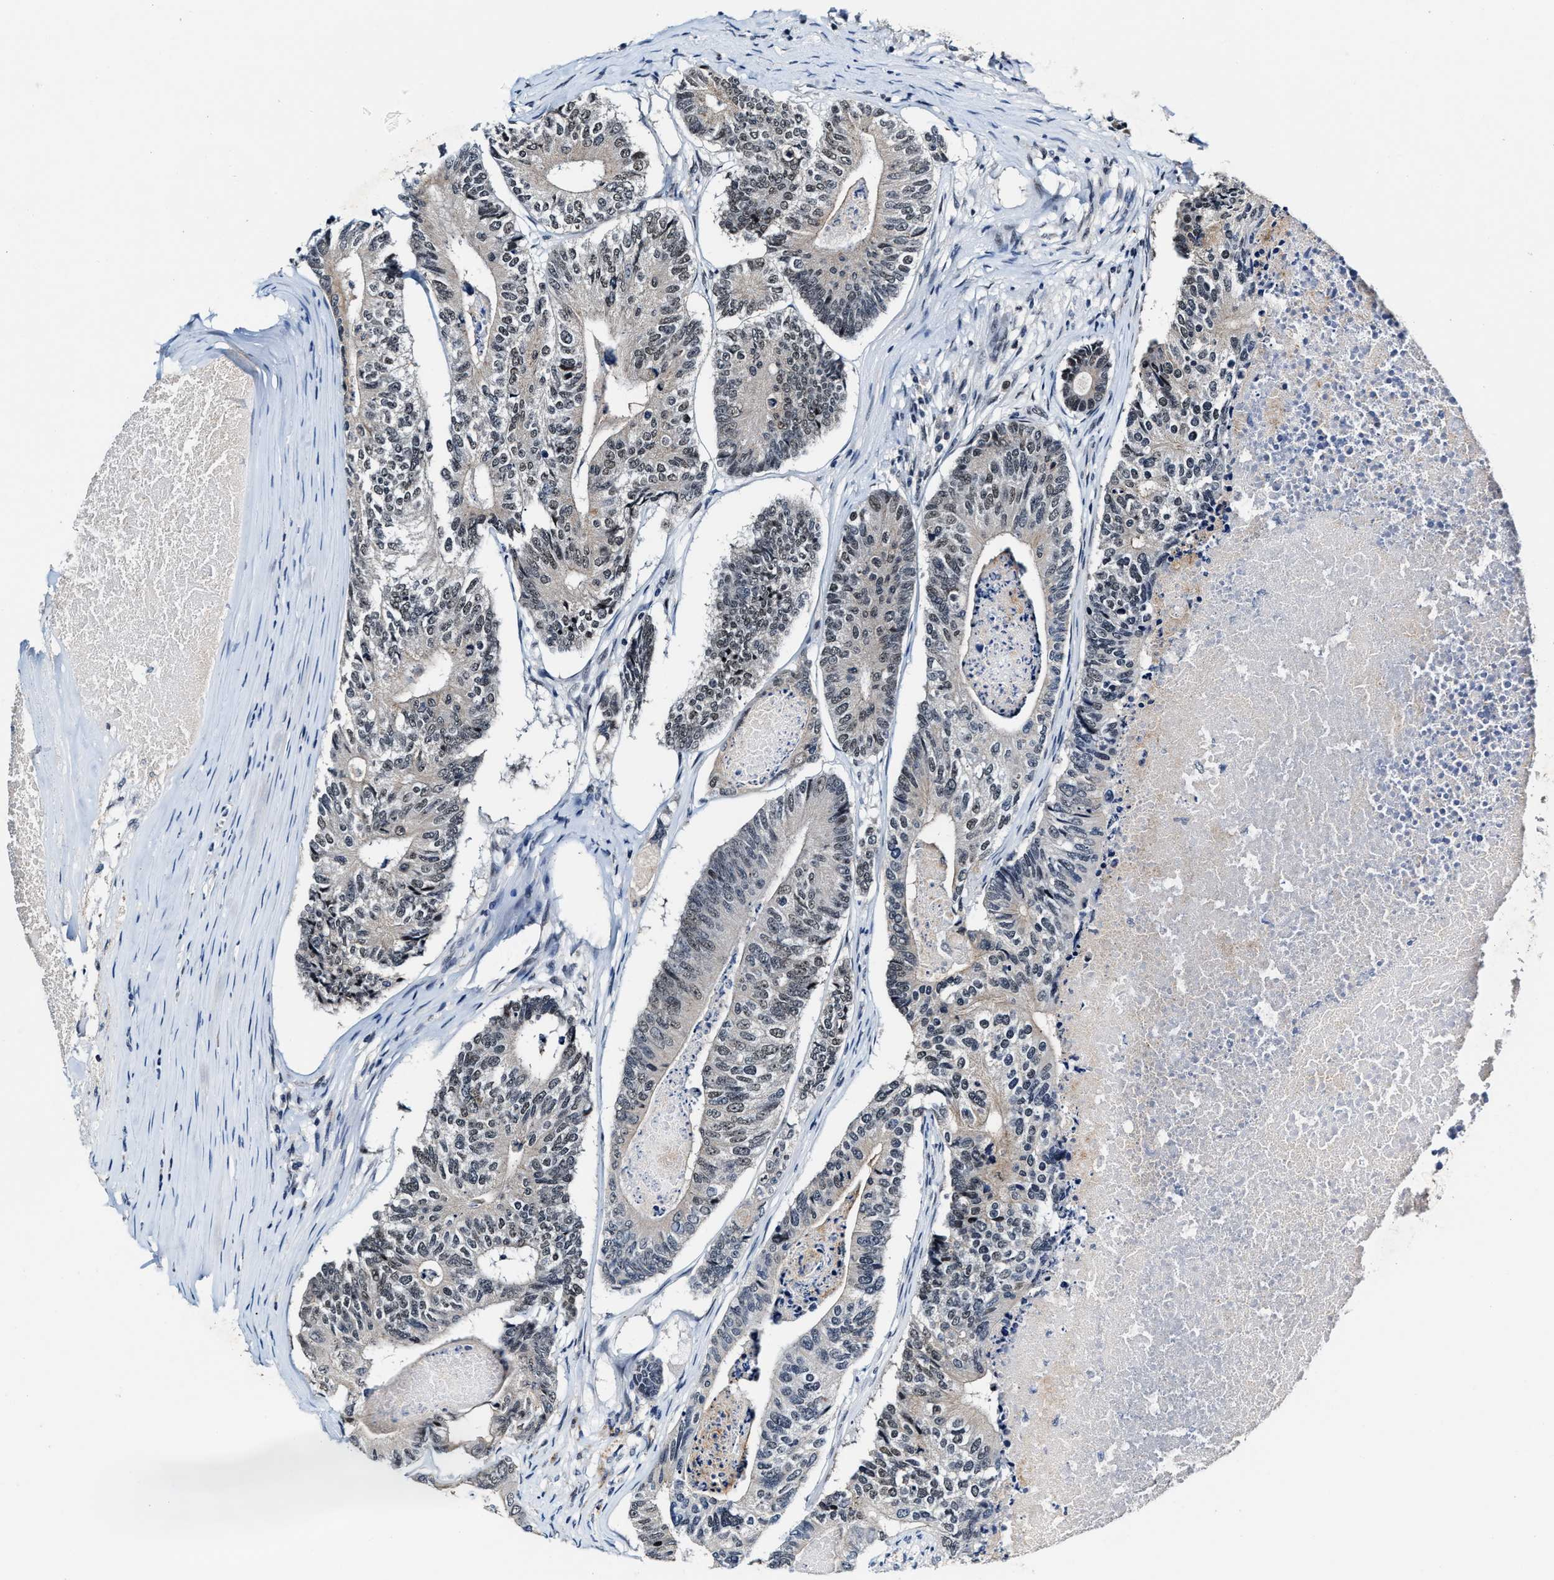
{"staining": {"intensity": "weak", "quantity": "<25%", "location": "nuclear"}, "tissue": "colorectal cancer", "cell_type": "Tumor cells", "image_type": "cancer", "snomed": [{"axis": "morphology", "description": "Adenocarcinoma, NOS"}, {"axis": "topography", "description": "Colon"}], "caption": "Colorectal adenocarcinoma stained for a protein using immunohistochemistry shows no staining tumor cells.", "gene": "INIP", "patient": {"sex": "female", "age": 67}}